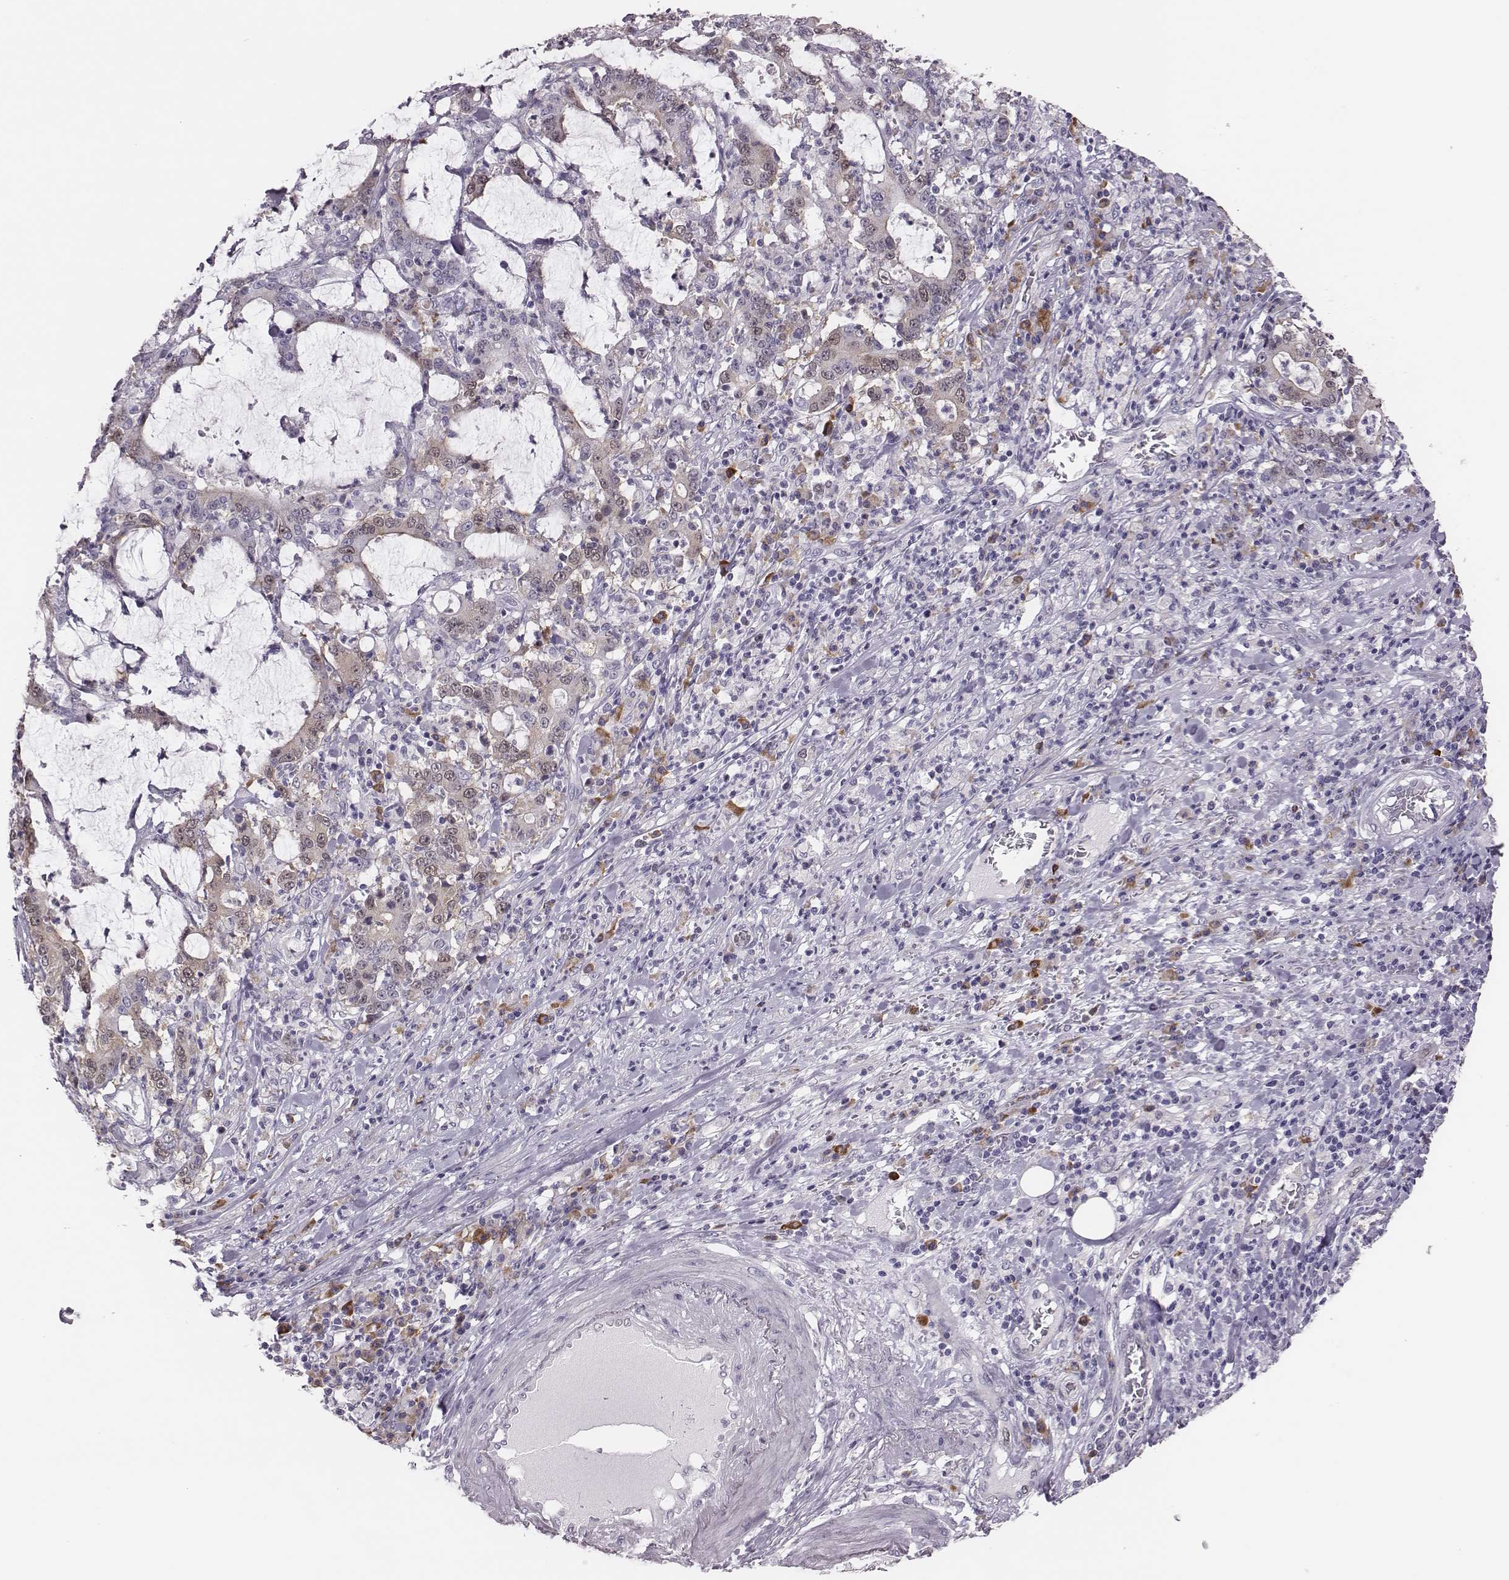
{"staining": {"intensity": "weak", "quantity": "25%-75%", "location": "cytoplasmic/membranous,nuclear"}, "tissue": "stomach cancer", "cell_type": "Tumor cells", "image_type": "cancer", "snomed": [{"axis": "morphology", "description": "Adenocarcinoma, NOS"}, {"axis": "topography", "description": "Stomach, upper"}], "caption": "Brown immunohistochemical staining in human stomach cancer reveals weak cytoplasmic/membranous and nuclear expression in approximately 25%-75% of tumor cells.", "gene": "PBK", "patient": {"sex": "male", "age": 68}}